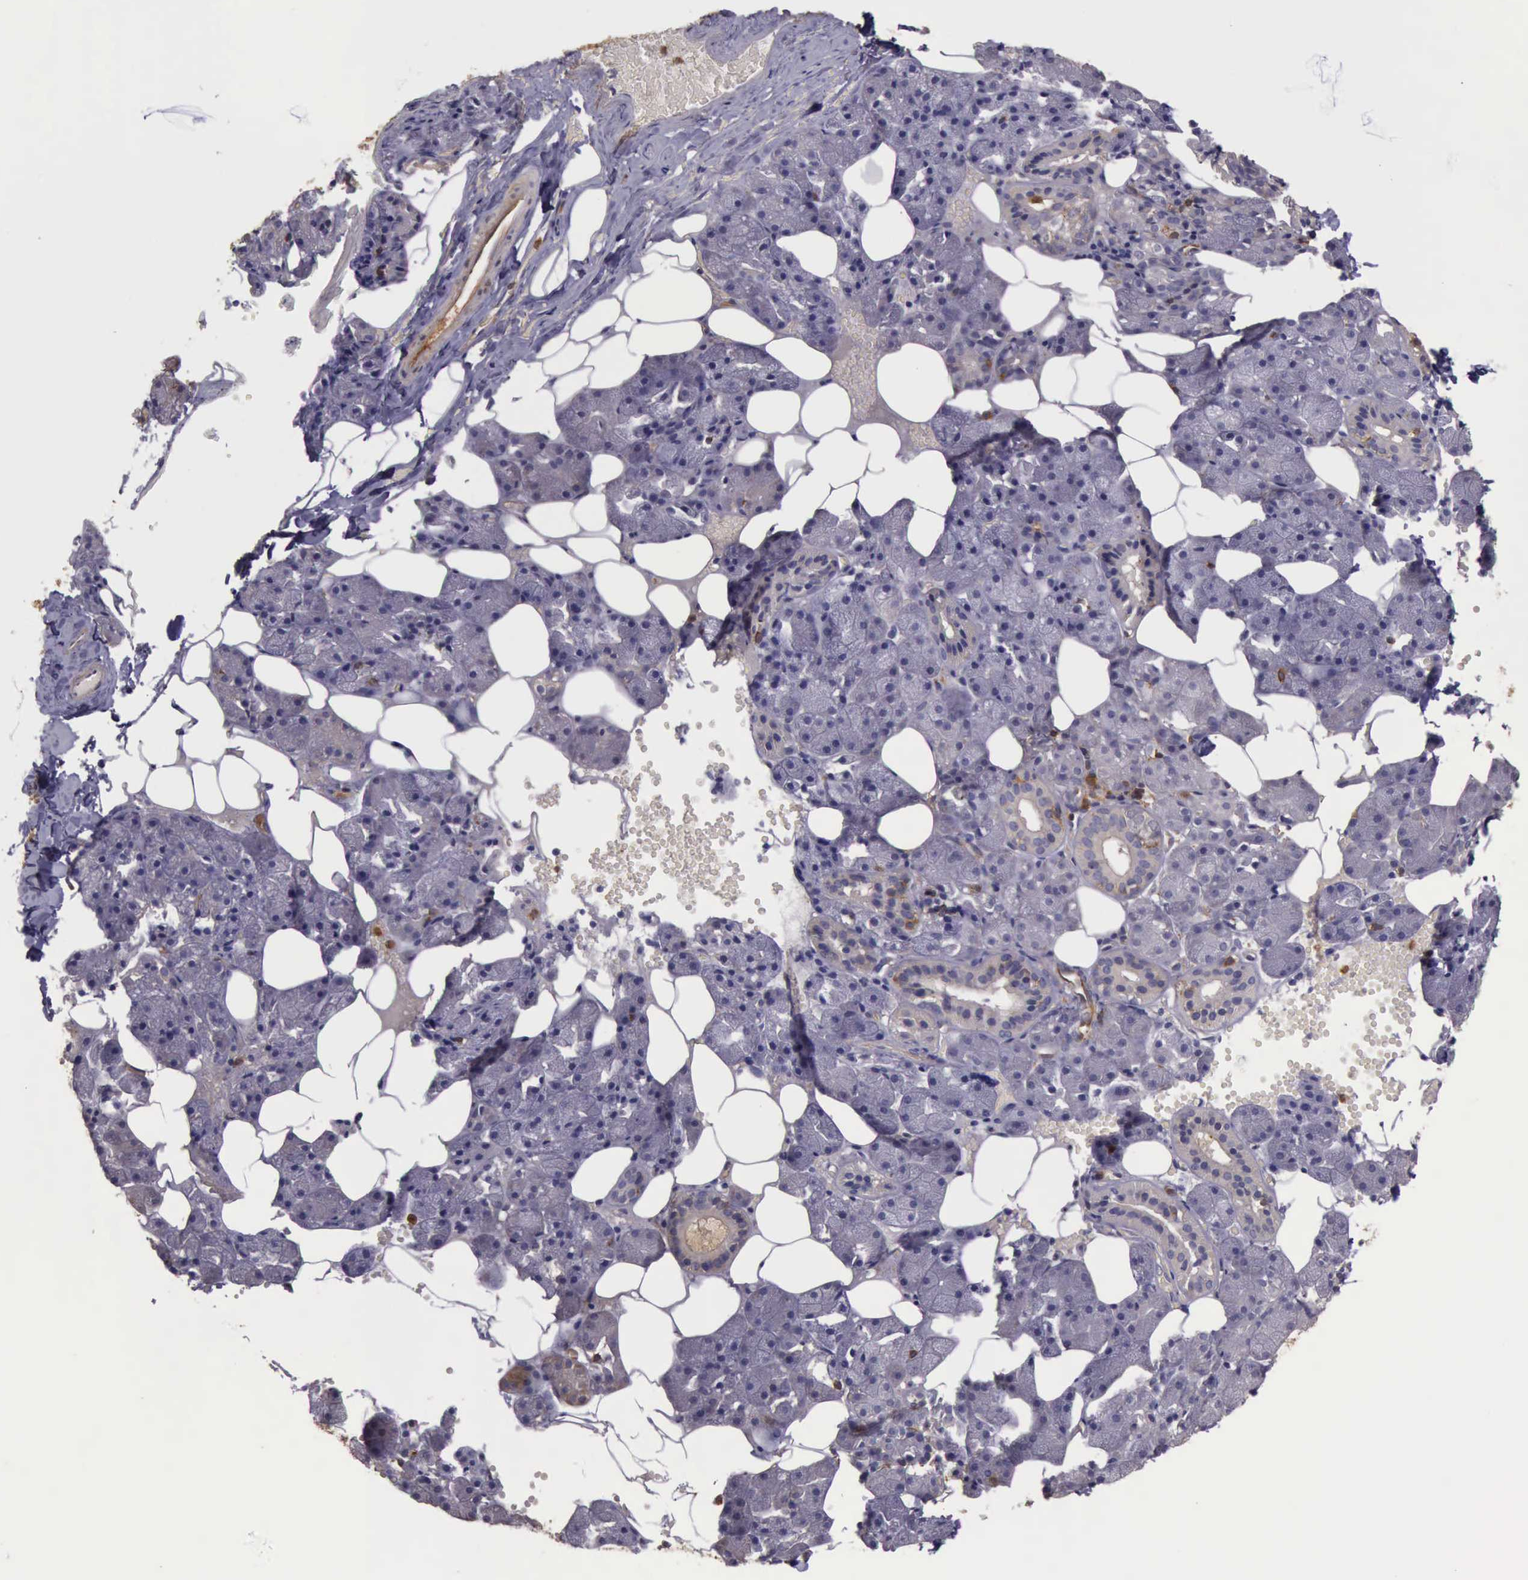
{"staining": {"intensity": "negative", "quantity": "none", "location": "none"}, "tissue": "salivary gland", "cell_type": "Glandular cells", "image_type": "normal", "snomed": [{"axis": "morphology", "description": "Normal tissue, NOS"}, {"axis": "topography", "description": "Salivary gland"}], "caption": "High power microscopy photomicrograph of an IHC histopathology image of unremarkable salivary gland, revealing no significant positivity in glandular cells.", "gene": "ARHGAP4", "patient": {"sex": "female", "age": 55}}